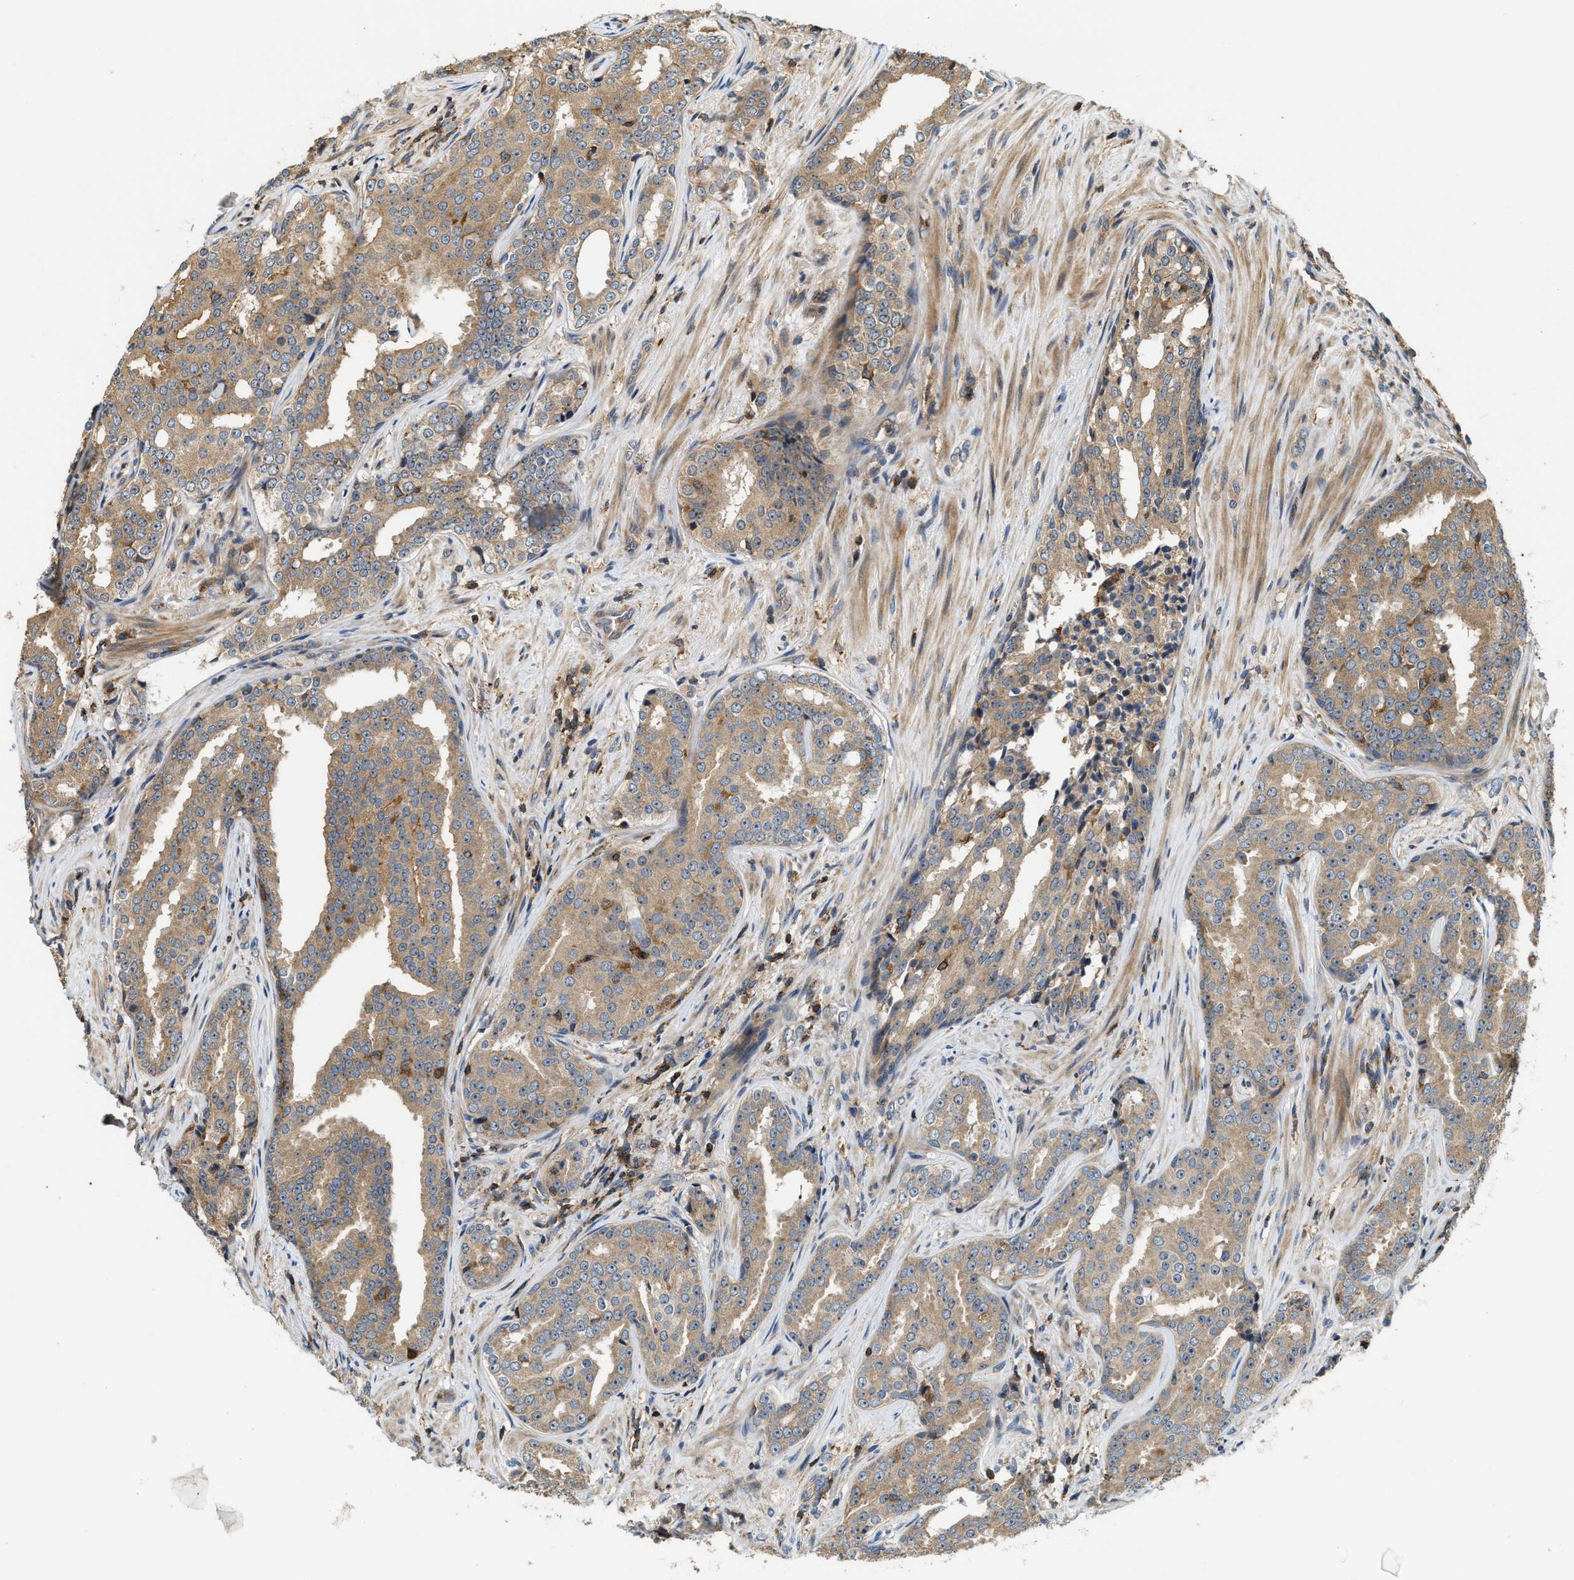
{"staining": {"intensity": "moderate", "quantity": ">75%", "location": "cytoplasmic/membranous"}, "tissue": "prostate cancer", "cell_type": "Tumor cells", "image_type": "cancer", "snomed": [{"axis": "morphology", "description": "Adenocarcinoma, High grade"}, {"axis": "topography", "description": "Prostate"}], "caption": "Immunohistochemistry of high-grade adenocarcinoma (prostate) demonstrates medium levels of moderate cytoplasmic/membranous expression in approximately >75% of tumor cells.", "gene": "SNX5", "patient": {"sex": "male", "age": 71}}